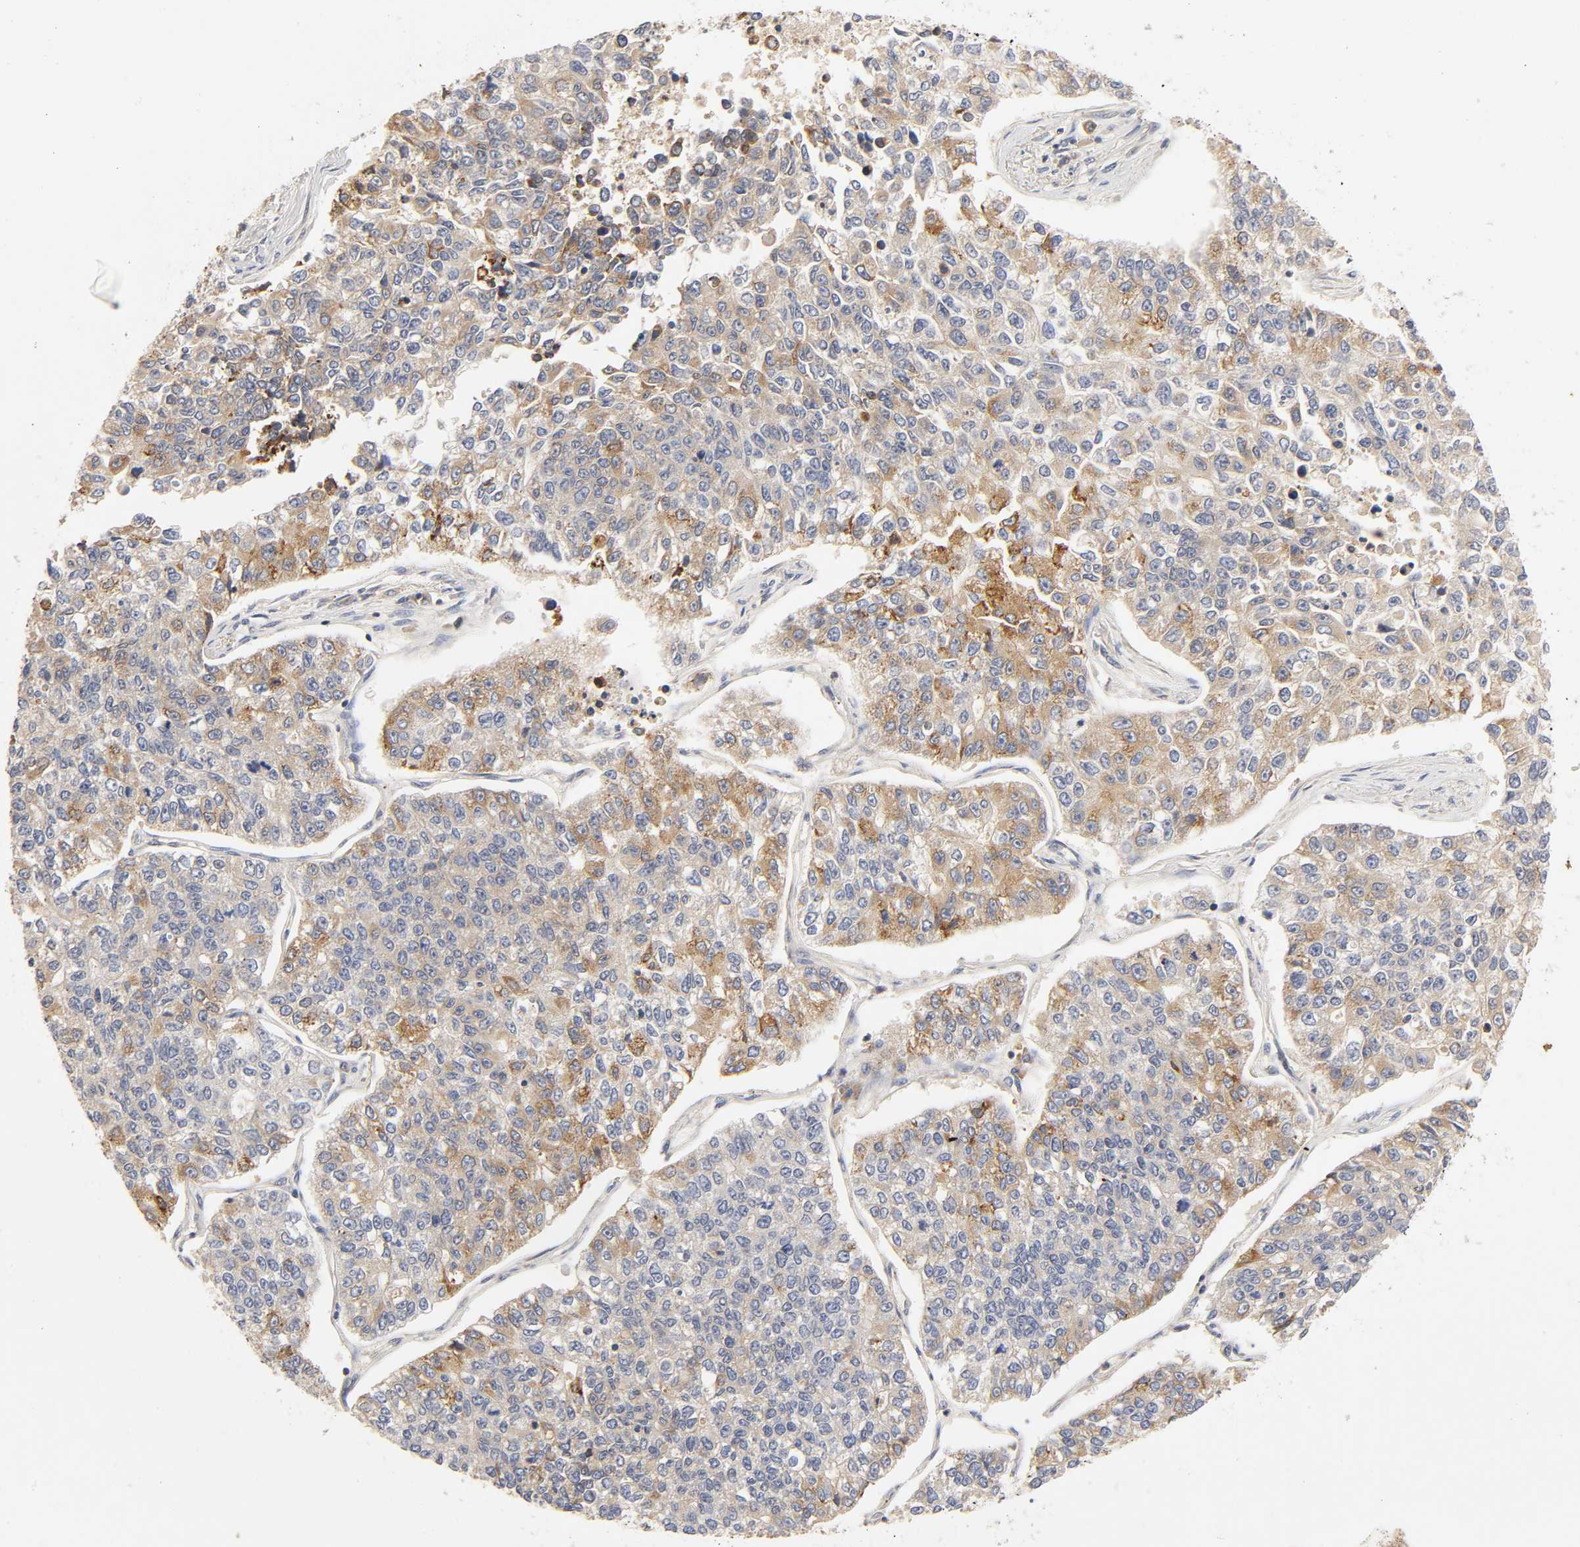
{"staining": {"intensity": "moderate", "quantity": "25%-75%", "location": "cytoplasmic/membranous"}, "tissue": "lung cancer", "cell_type": "Tumor cells", "image_type": "cancer", "snomed": [{"axis": "morphology", "description": "Adenocarcinoma, NOS"}, {"axis": "topography", "description": "Lung"}], "caption": "Immunohistochemistry (DAB) staining of human lung cancer (adenocarcinoma) reveals moderate cytoplasmic/membranous protein expression in about 25%-75% of tumor cells.", "gene": "RHOA", "patient": {"sex": "male", "age": 49}}